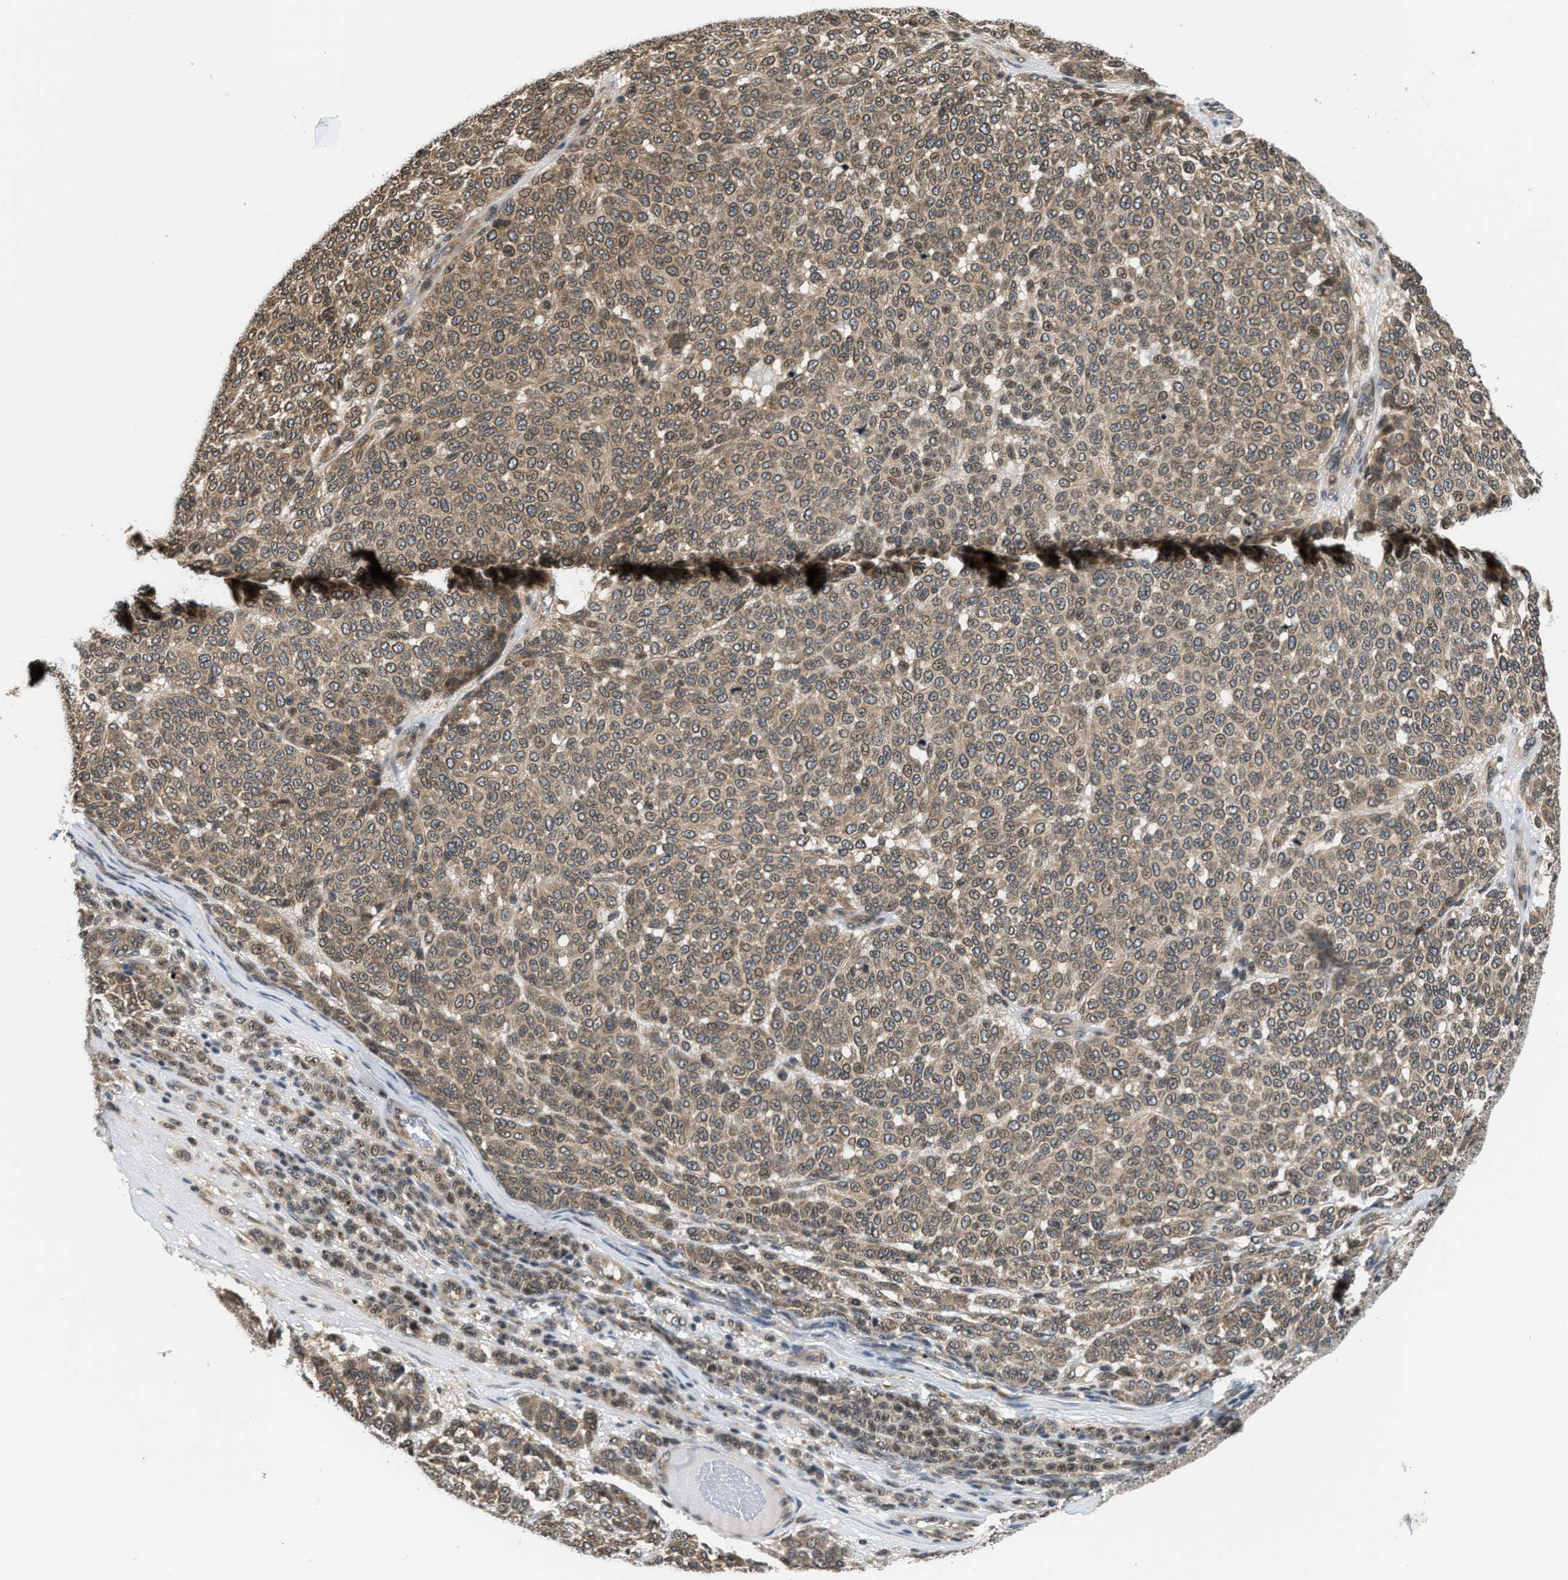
{"staining": {"intensity": "moderate", "quantity": ">75%", "location": "cytoplasmic/membranous"}, "tissue": "melanoma", "cell_type": "Tumor cells", "image_type": "cancer", "snomed": [{"axis": "morphology", "description": "Malignant melanoma, NOS"}, {"axis": "topography", "description": "Skin"}], "caption": "The histopathology image shows a brown stain indicating the presence of a protein in the cytoplasmic/membranous of tumor cells in melanoma.", "gene": "RAB29", "patient": {"sex": "male", "age": 59}}